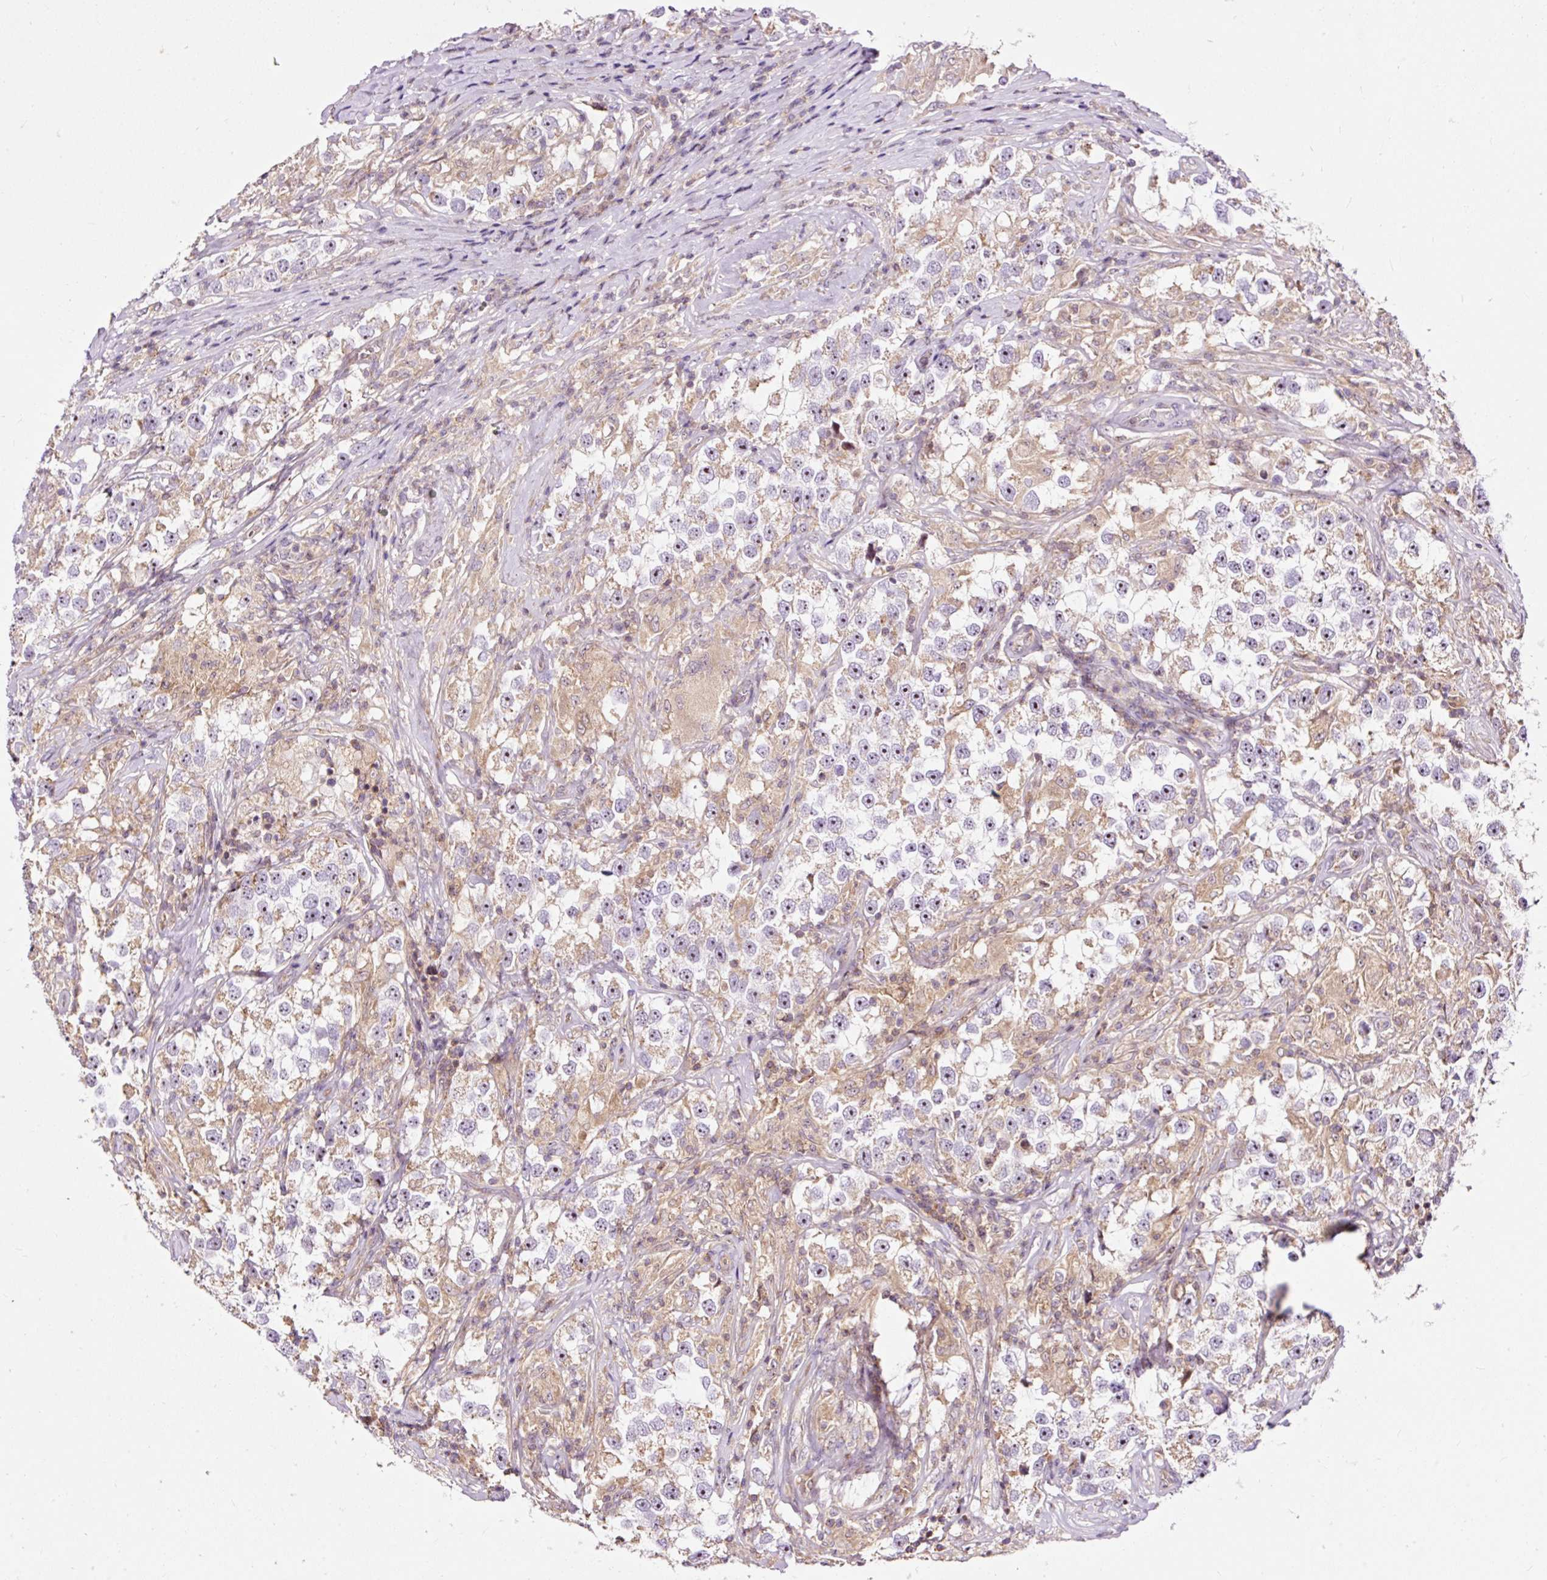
{"staining": {"intensity": "negative", "quantity": "none", "location": "none"}, "tissue": "testis cancer", "cell_type": "Tumor cells", "image_type": "cancer", "snomed": [{"axis": "morphology", "description": "Seminoma, NOS"}, {"axis": "topography", "description": "Testis"}], "caption": "High power microscopy micrograph of an IHC photomicrograph of testis seminoma, revealing no significant positivity in tumor cells.", "gene": "BOLA3", "patient": {"sex": "male", "age": 46}}